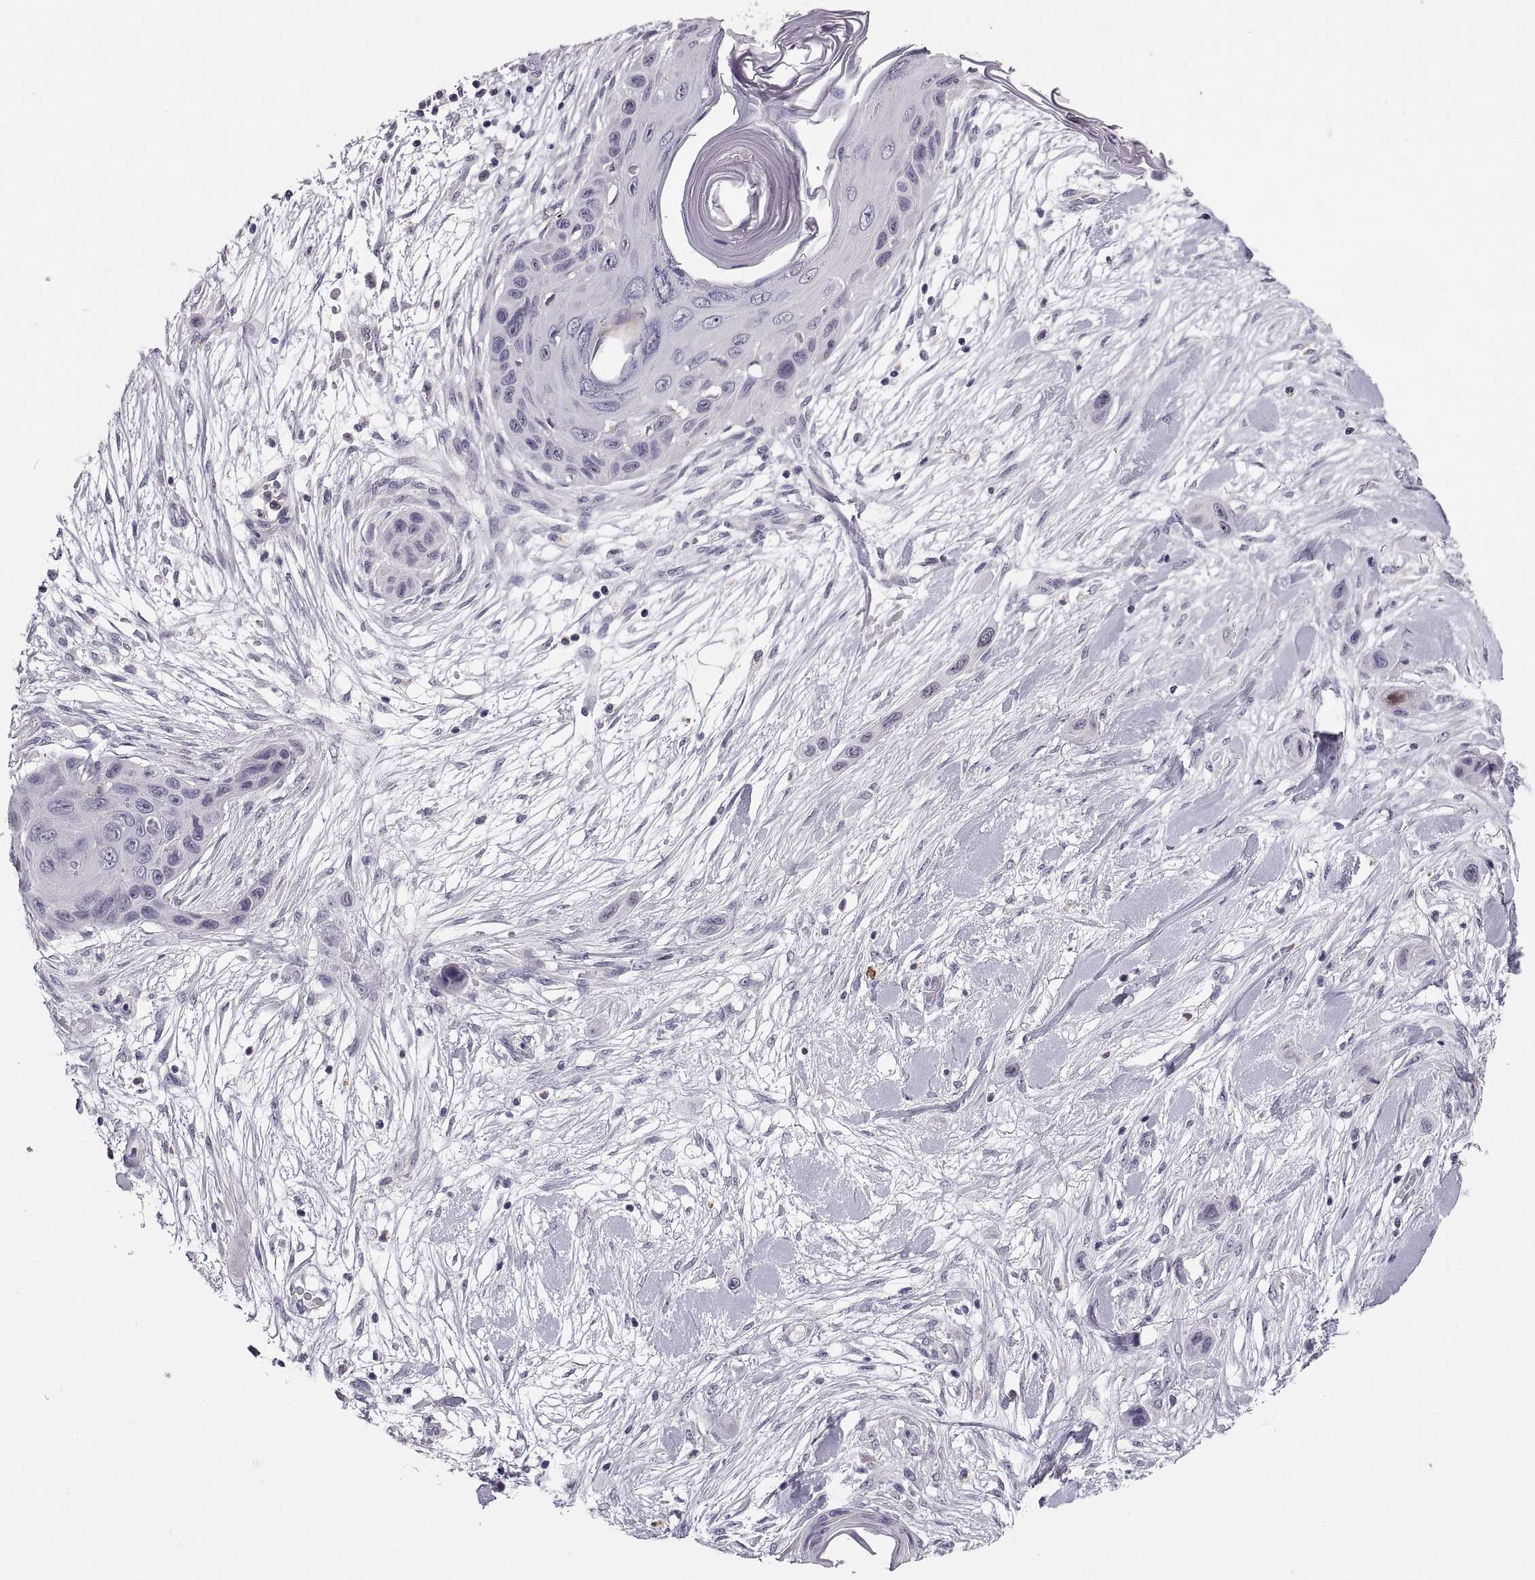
{"staining": {"intensity": "negative", "quantity": "none", "location": "none"}, "tissue": "skin cancer", "cell_type": "Tumor cells", "image_type": "cancer", "snomed": [{"axis": "morphology", "description": "Squamous cell carcinoma, NOS"}, {"axis": "topography", "description": "Skin"}], "caption": "IHC histopathology image of neoplastic tissue: skin cancer stained with DAB (3,3'-diaminobenzidine) displays no significant protein staining in tumor cells.", "gene": "MAGEB18", "patient": {"sex": "male", "age": 79}}